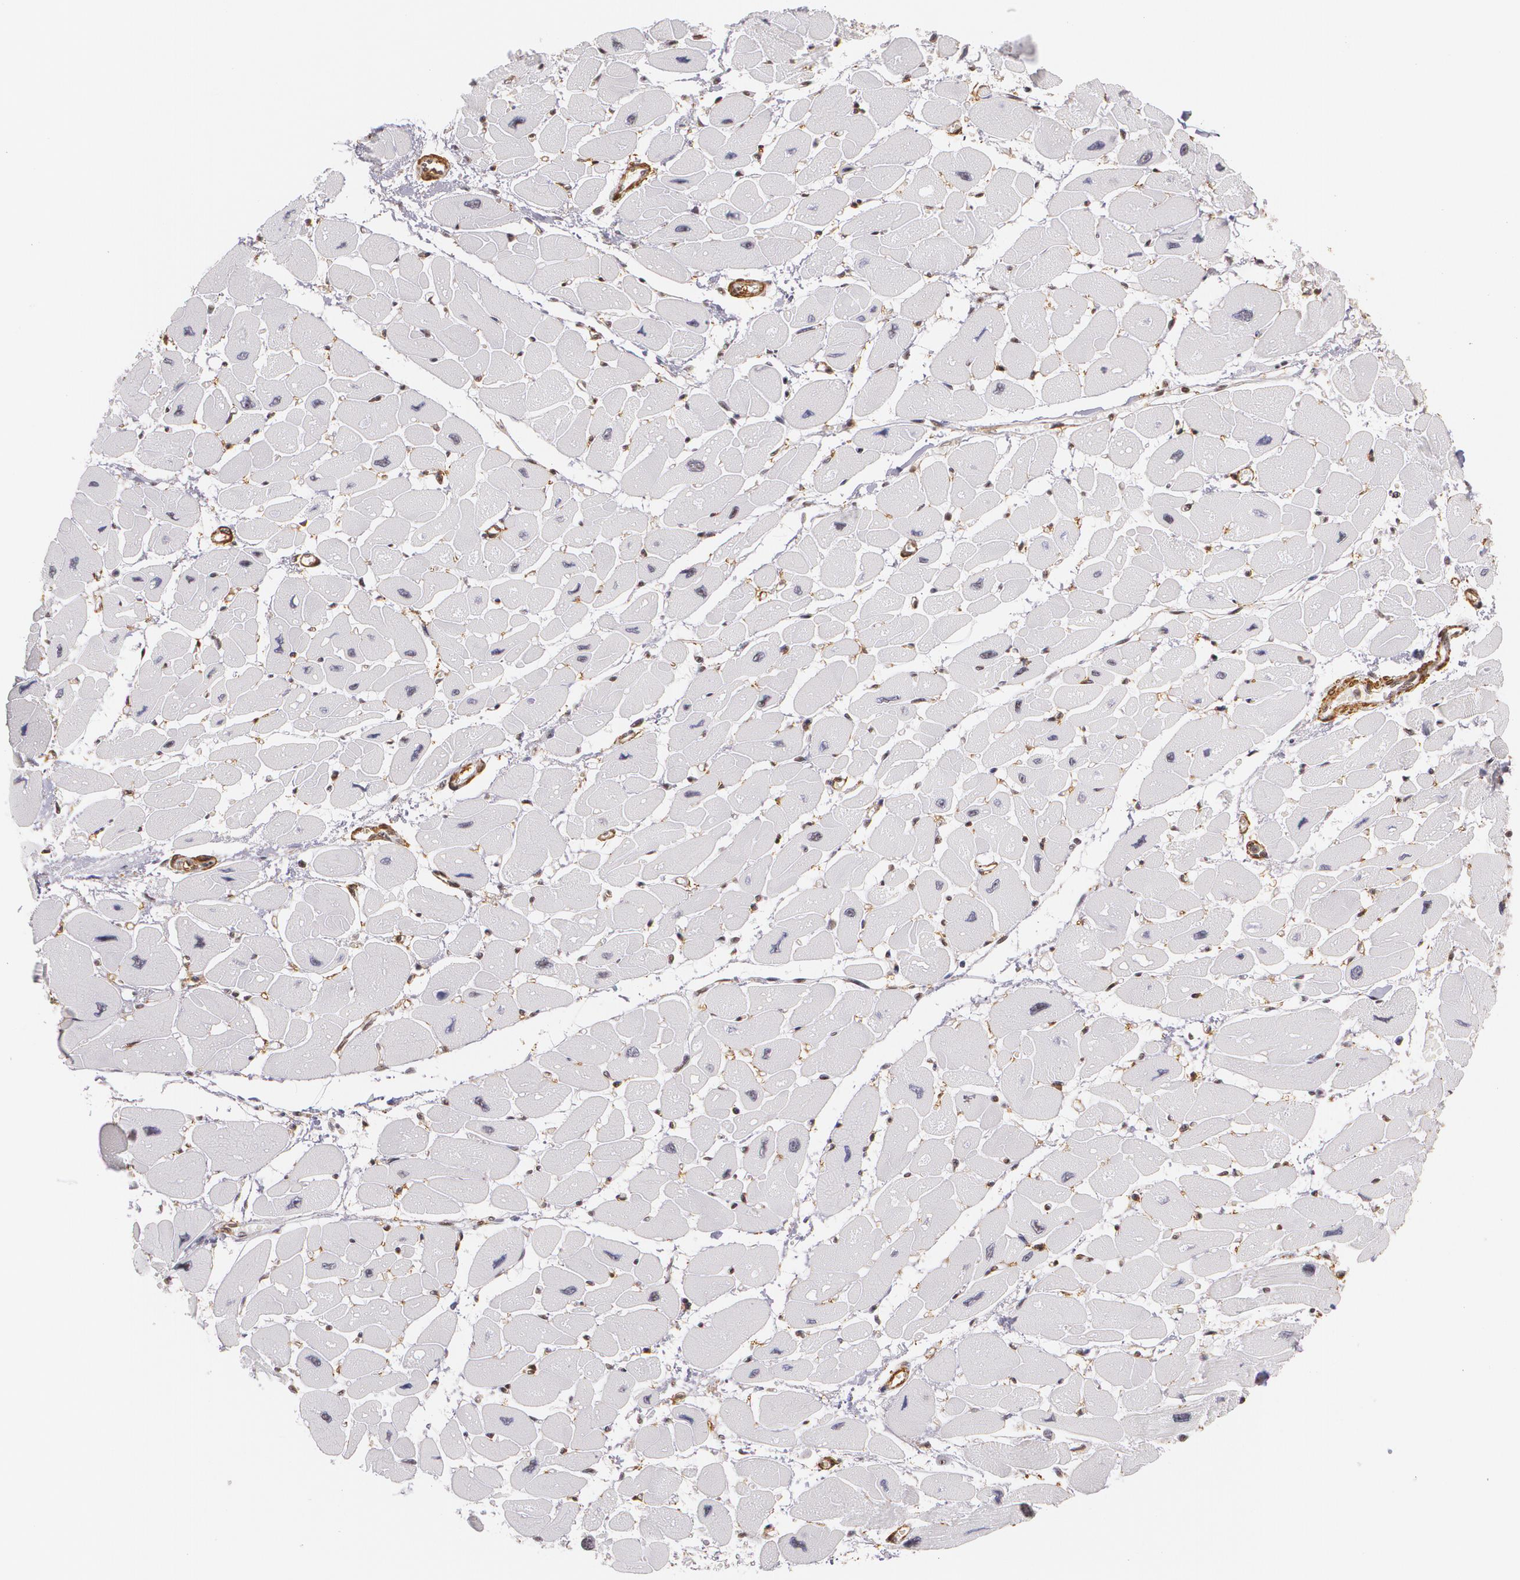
{"staining": {"intensity": "negative", "quantity": "none", "location": "none"}, "tissue": "heart muscle", "cell_type": "Cardiomyocytes", "image_type": "normal", "snomed": [{"axis": "morphology", "description": "Normal tissue, NOS"}, {"axis": "topography", "description": "Heart"}], "caption": "This is a photomicrograph of immunohistochemistry staining of unremarkable heart muscle, which shows no positivity in cardiomyocytes. (Brightfield microscopy of DAB immunohistochemistry (IHC) at high magnification).", "gene": "VAMP1", "patient": {"sex": "female", "age": 54}}